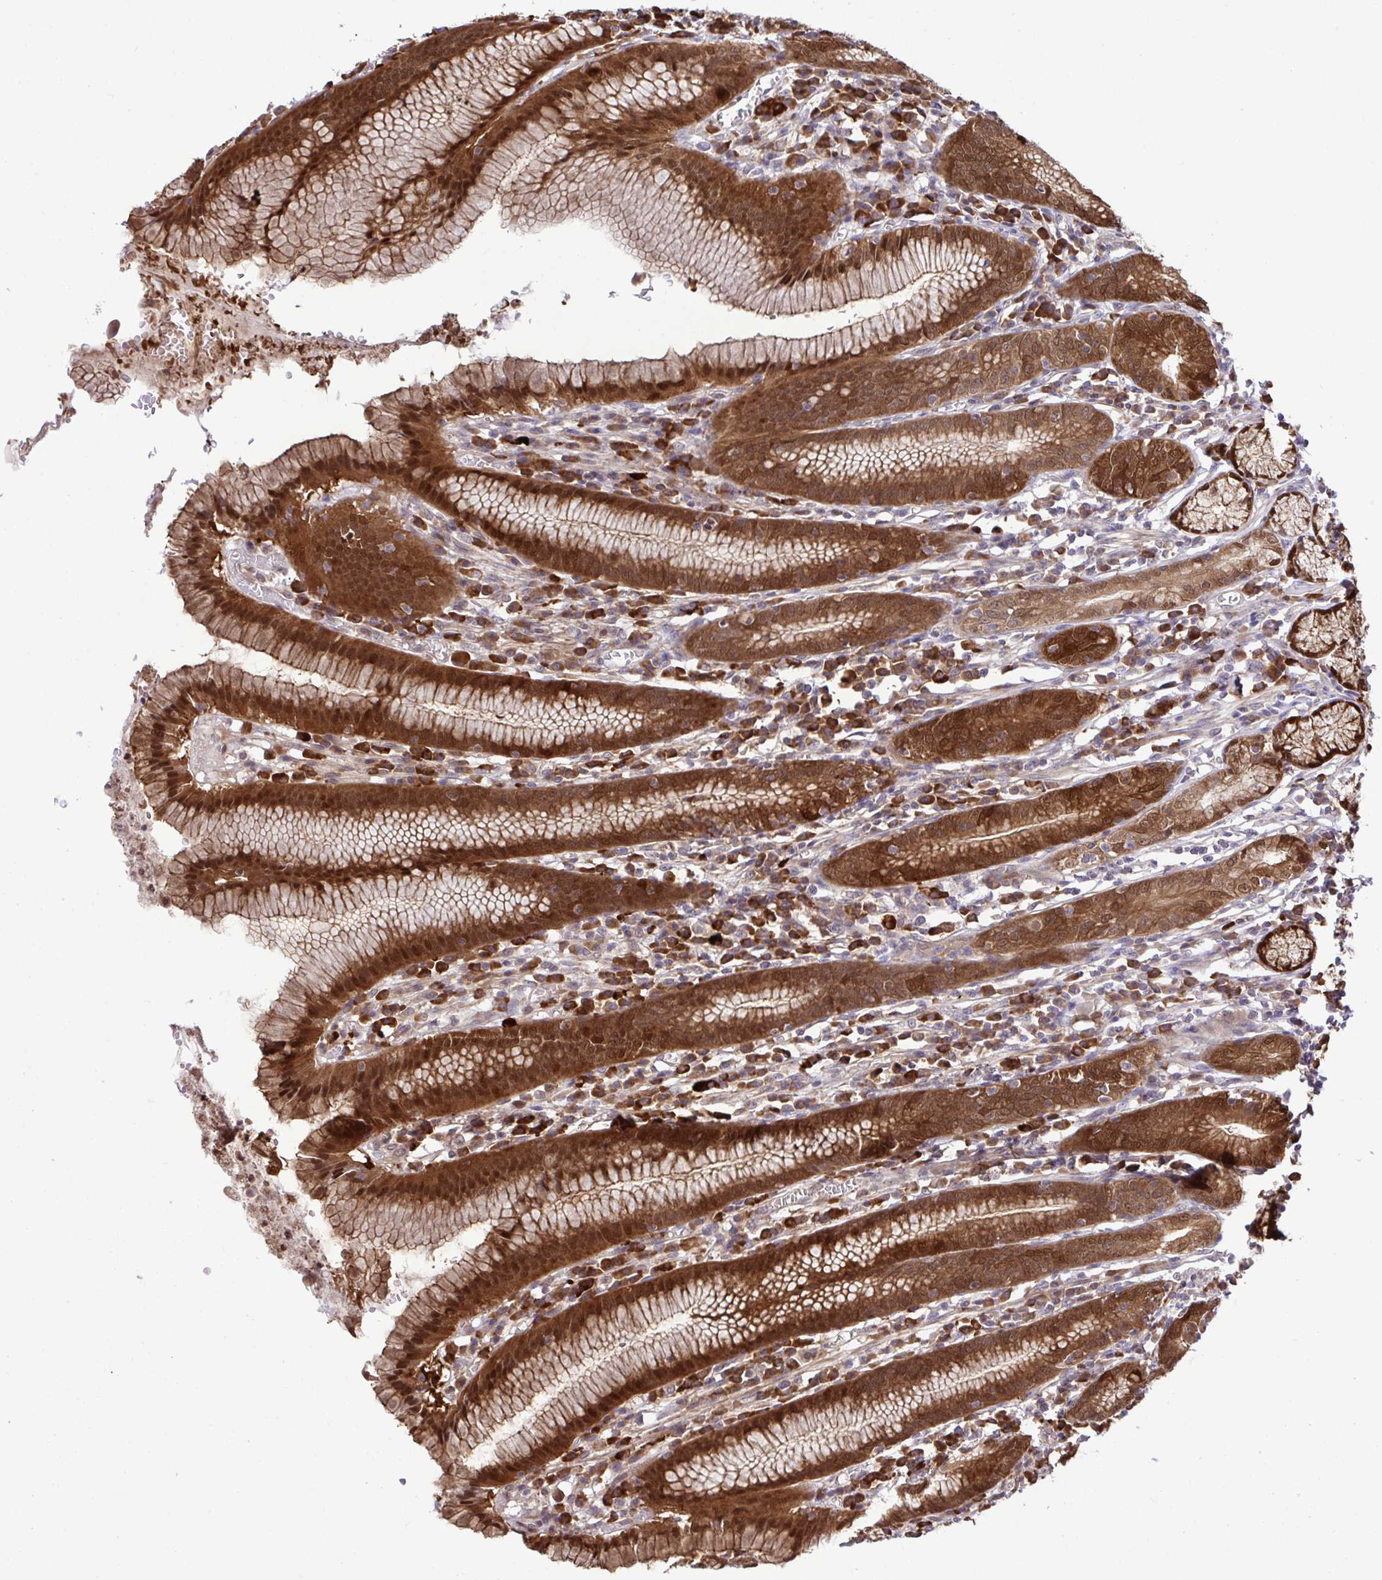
{"staining": {"intensity": "strong", "quantity": ">75%", "location": "cytoplasmic/membranous,nuclear"}, "tissue": "stomach", "cell_type": "Glandular cells", "image_type": "normal", "snomed": [{"axis": "morphology", "description": "Normal tissue, NOS"}, {"axis": "topography", "description": "Stomach"}], "caption": "Immunohistochemical staining of normal human stomach shows strong cytoplasmic/membranous,nuclear protein staining in approximately >75% of glandular cells. The protein is stained brown, and the nuclei are stained in blue (DAB IHC with brightfield microscopy, high magnification).", "gene": "CMPK1", "patient": {"sex": "male", "age": 55}}